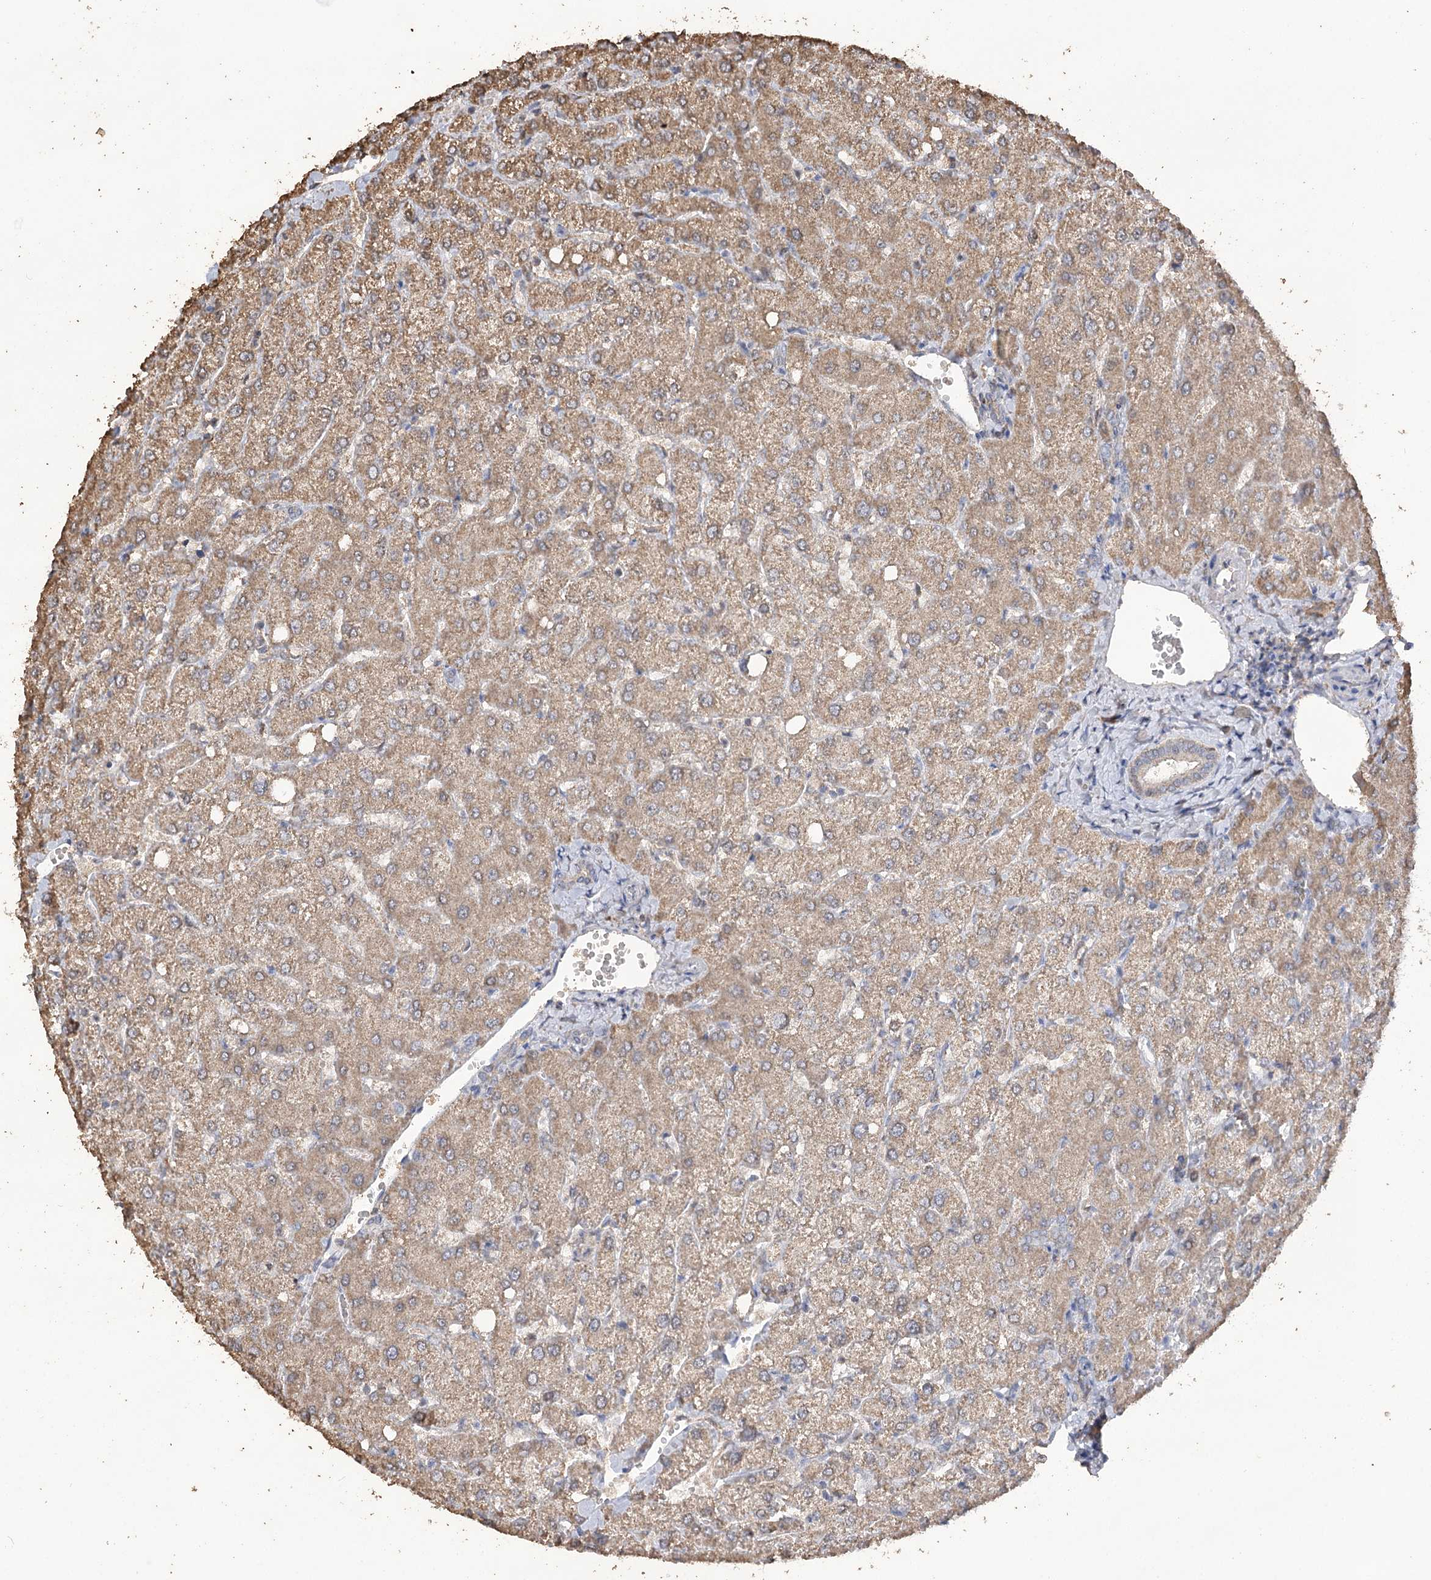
{"staining": {"intensity": "negative", "quantity": "none", "location": "none"}, "tissue": "liver", "cell_type": "Cholangiocytes", "image_type": "normal", "snomed": [{"axis": "morphology", "description": "Normal tissue, NOS"}, {"axis": "topography", "description": "Liver"}], "caption": "Image shows no significant protein positivity in cholangiocytes of unremarkable liver. (DAB immunohistochemistry with hematoxylin counter stain).", "gene": "IREB2", "patient": {"sex": "female", "age": 54}}